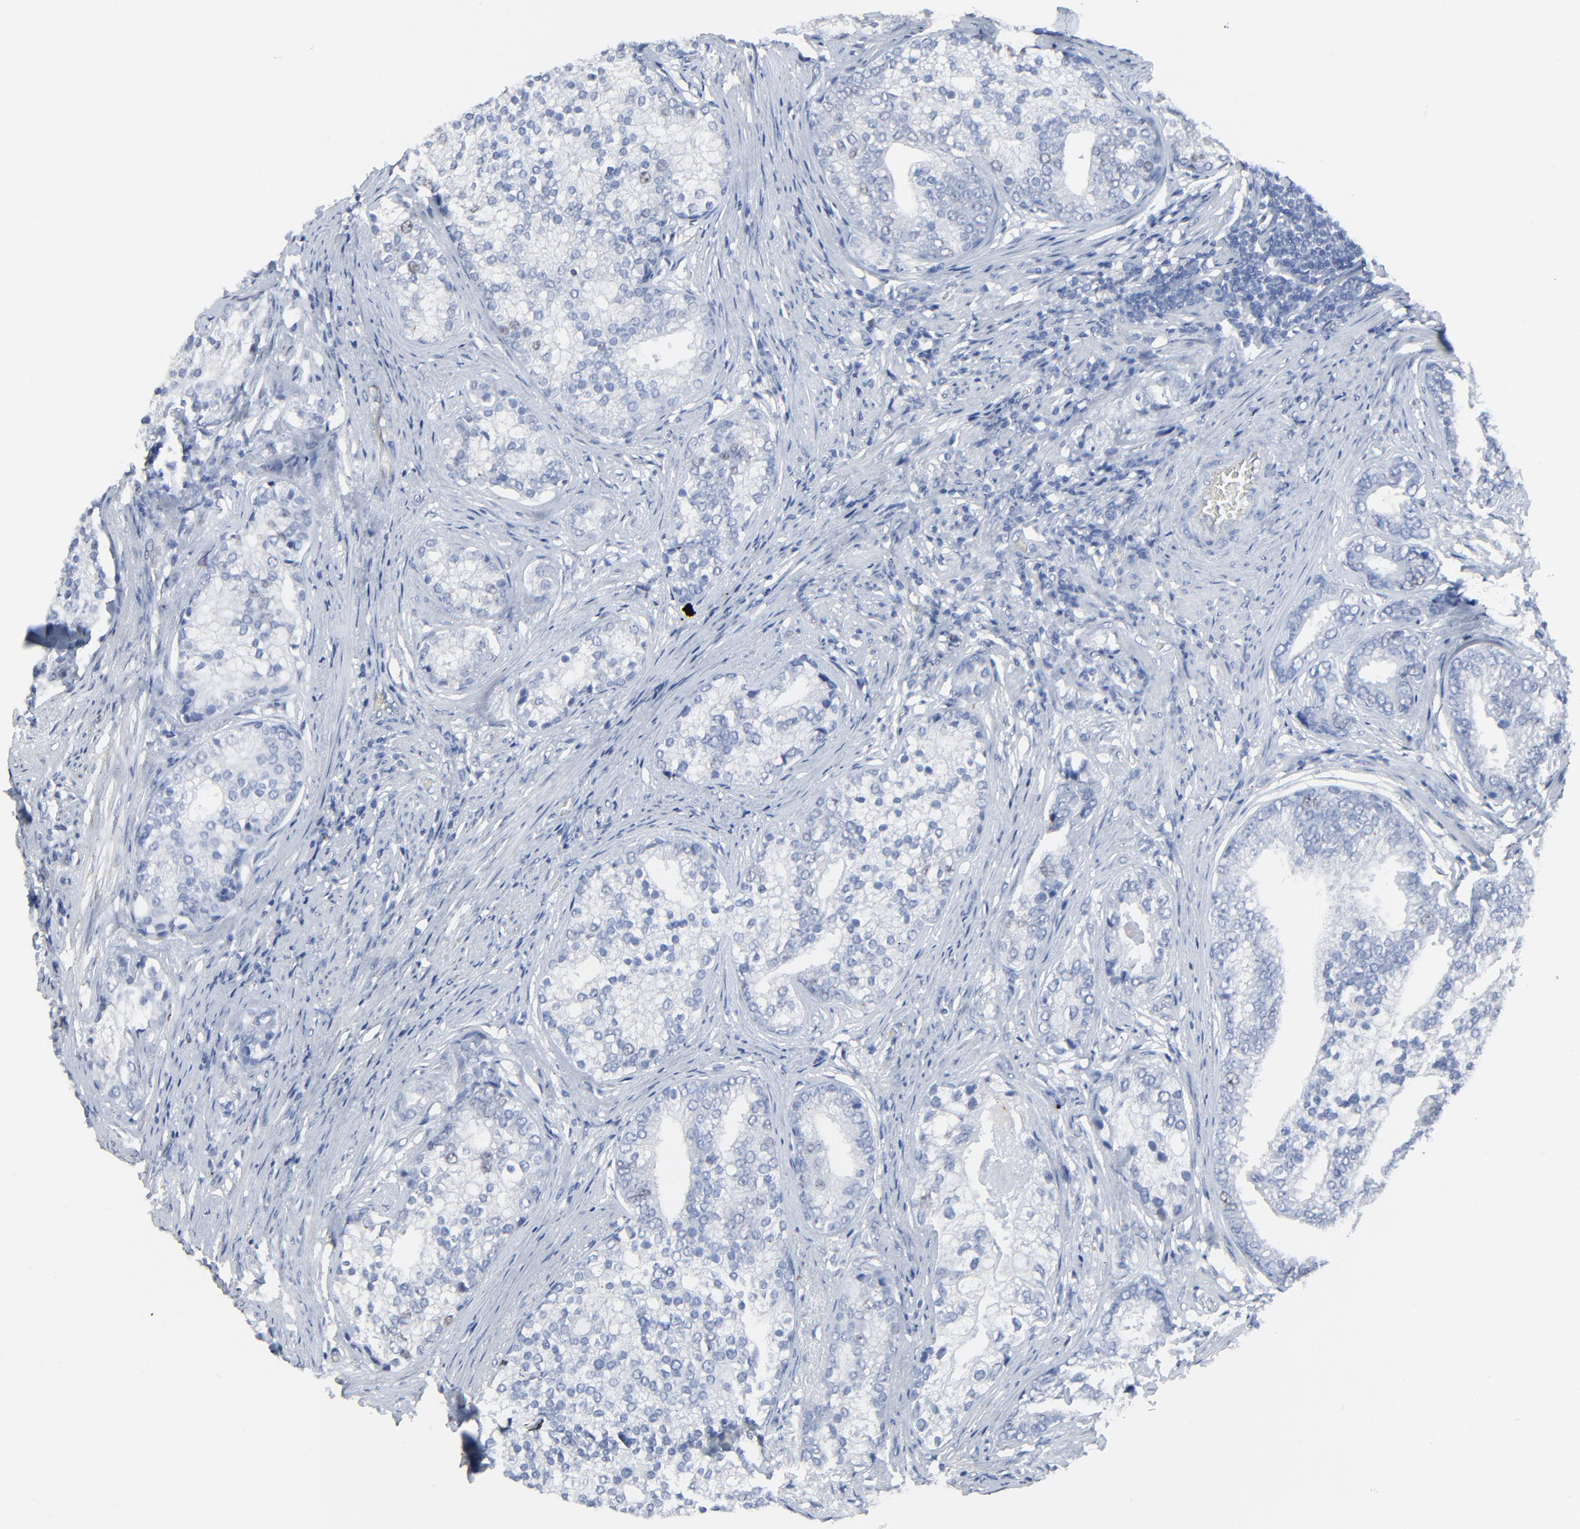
{"staining": {"intensity": "negative", "quantity": "none", "location": "none"}, "tissue": "prostate cancer", "cell_type": "Tumor cells", "image_type": "cancer", "snomed": [{"axis": "morphology", "description": "Adenocarcinoma, Low grade"}, {"axis": "topography", "description": "Prostate"}], "caption": "IHC photomicrograph of neoplastic tissue: human prostate adenocarcinoma (low-grade) stained with DAB reveals no significant protein positivity in tumor cells.", "gene": "BIRC3", "patient": {"sex": "male", "age": 71}}